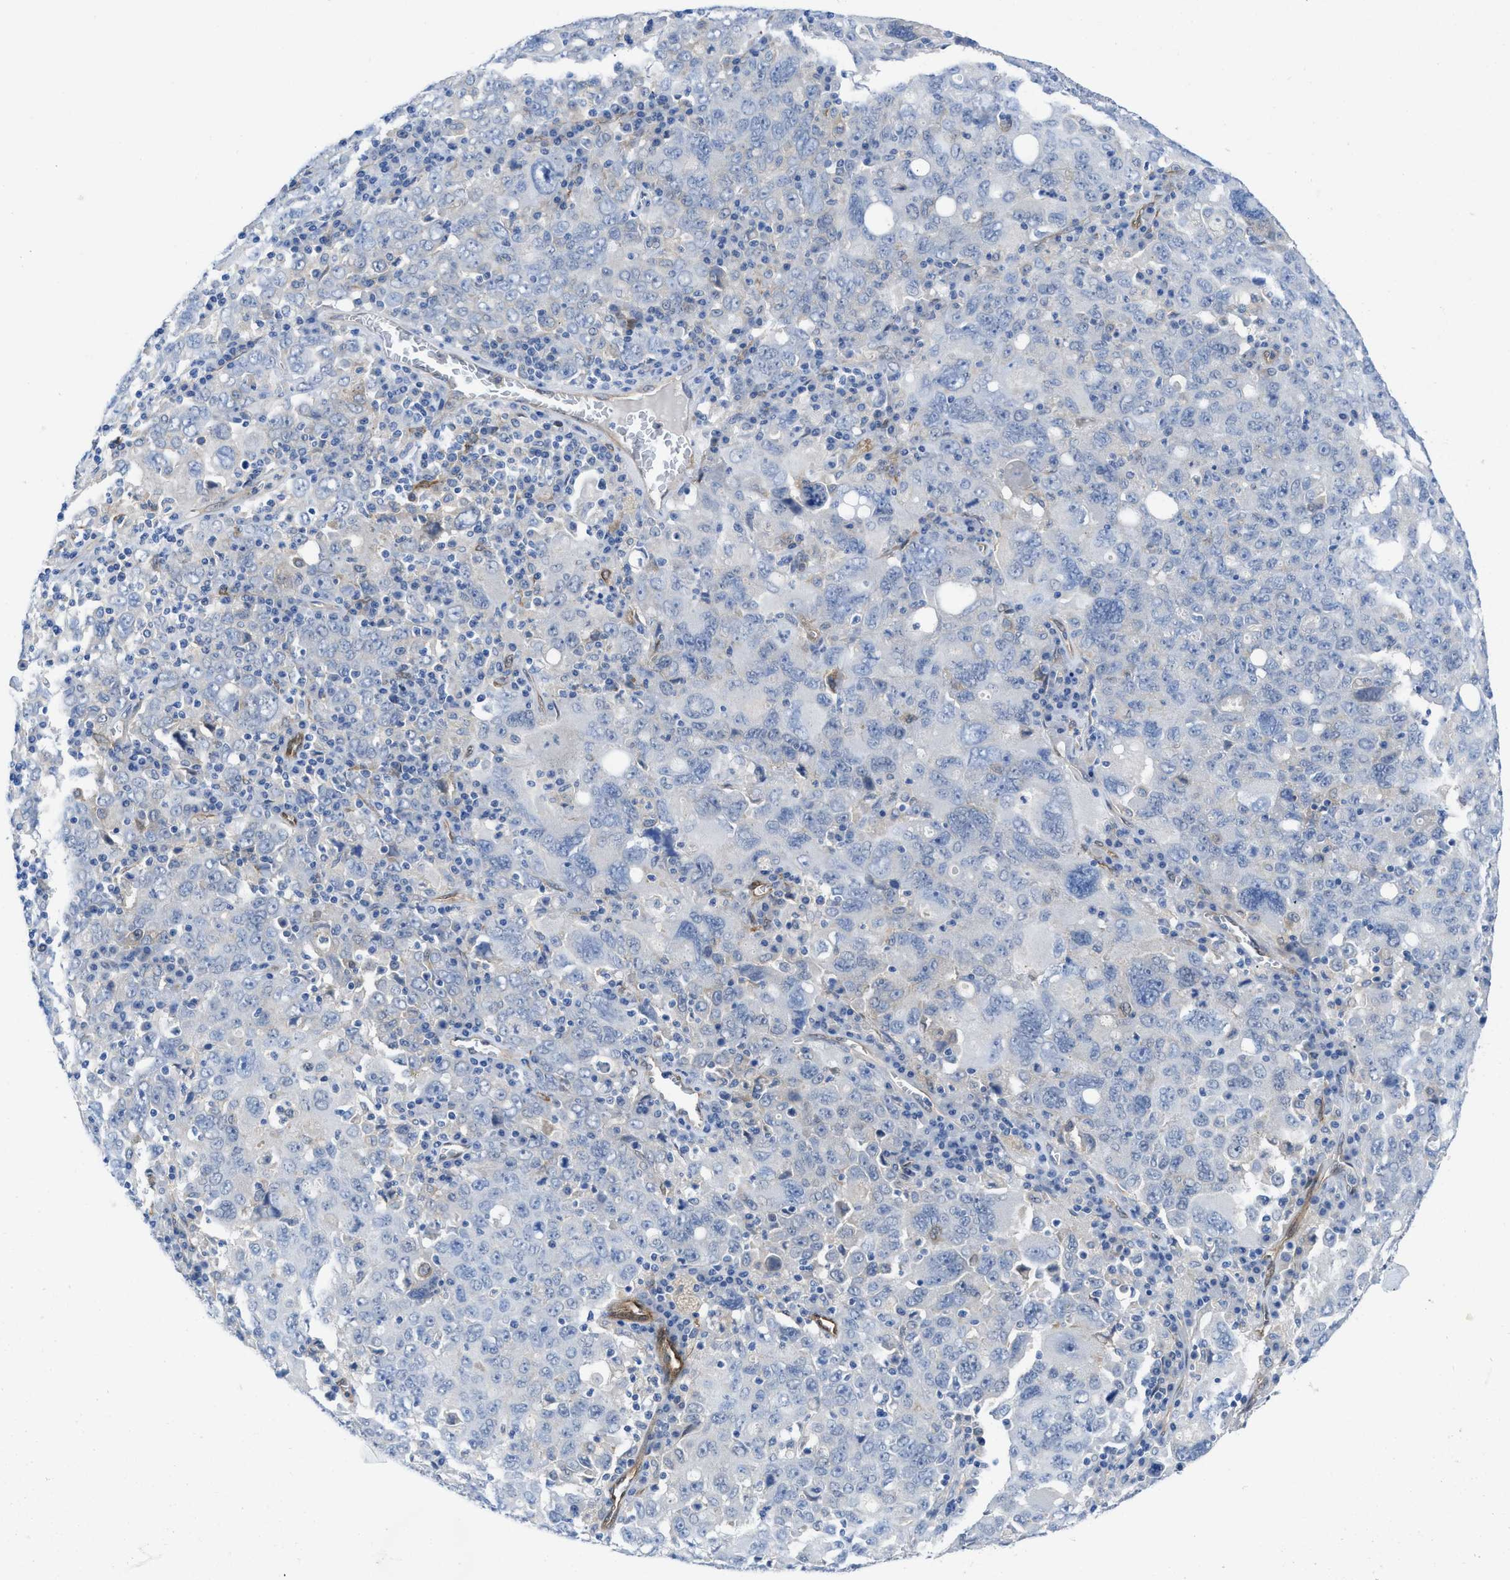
{"staining": {"intensity": "negative", "quantity": "none", "location": "none"}, "tissue": "ovarian cancer", "cell_type": "Tumor cells", "image_type": "cancer", "snomed": [{"axis": "morphology", "description": "Carcinoma, endometroid"}, {"axis": "topography", "description": "Ovary"}], "caption": "Tumor cells are negative for protein expression in human endometroid carcinoma (ovarian). The staining was performed using DAB (3,3'-diaminobenzidine) to visualize the protein expression in brown, while the nuclei were stained in blue with hematoxylin (Magnification: 20x).", "gene": "PDLIM5", "patient": {"sex": "female", "age": 62}}